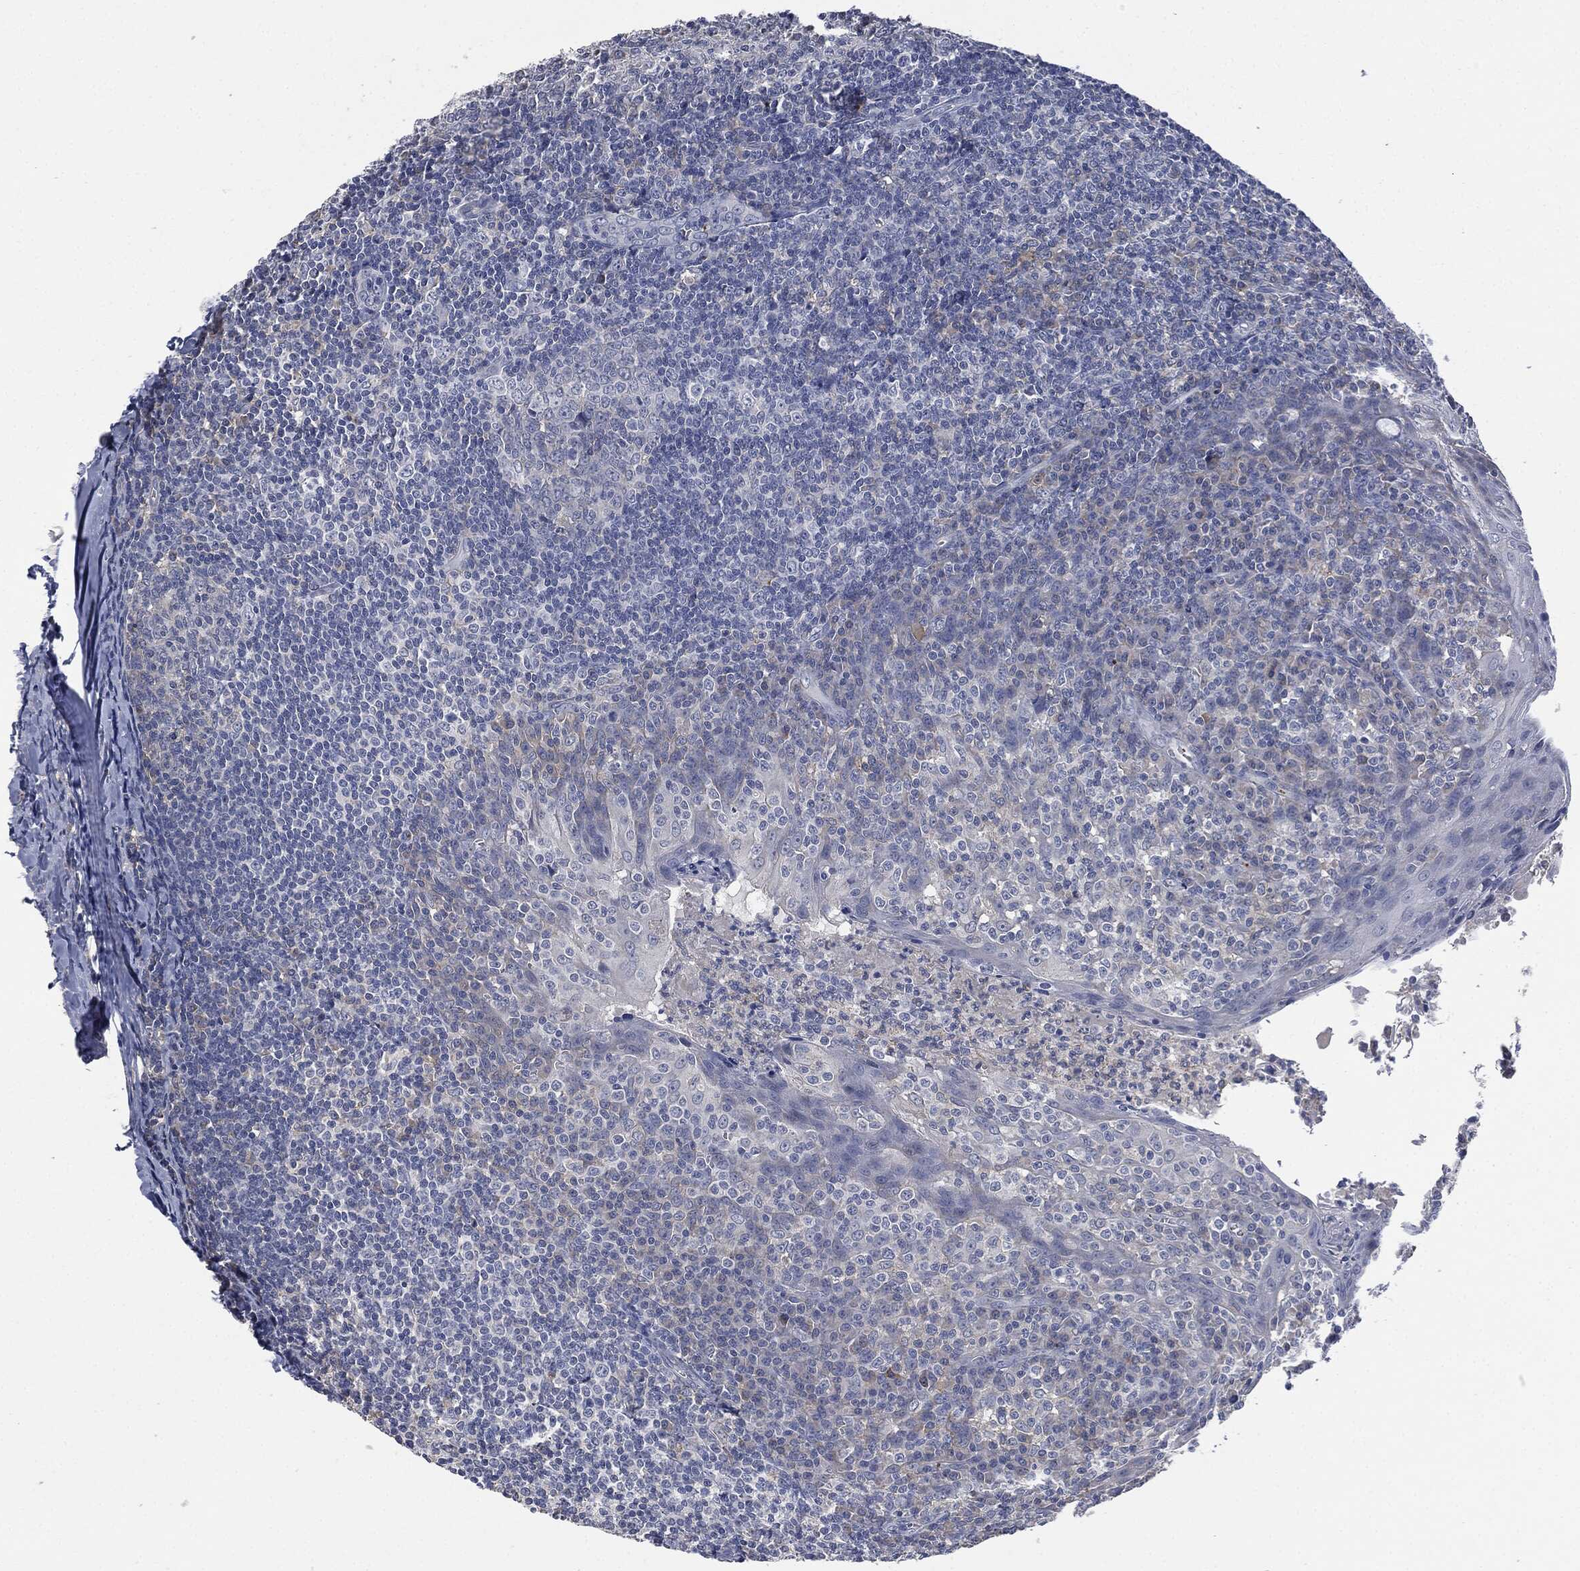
{"staining": {"intensity": "negative", "quantity": "none", "location": "none"}, "tissue": "tonsil", "cell_type": "Germinal center cells", "image_type": "normal", "snomed": [{"axis": "morphology", "description": "Normal tissue, NOS"}, {"axis": "topography", "description": "Tonsil"}], "caption": "This is an immunohistochemistry histopathology image of benign tonsil. There is no positivity in germinal center cells.", "gene": "CD33", "patient": {"sex": "male", "age": 20}}